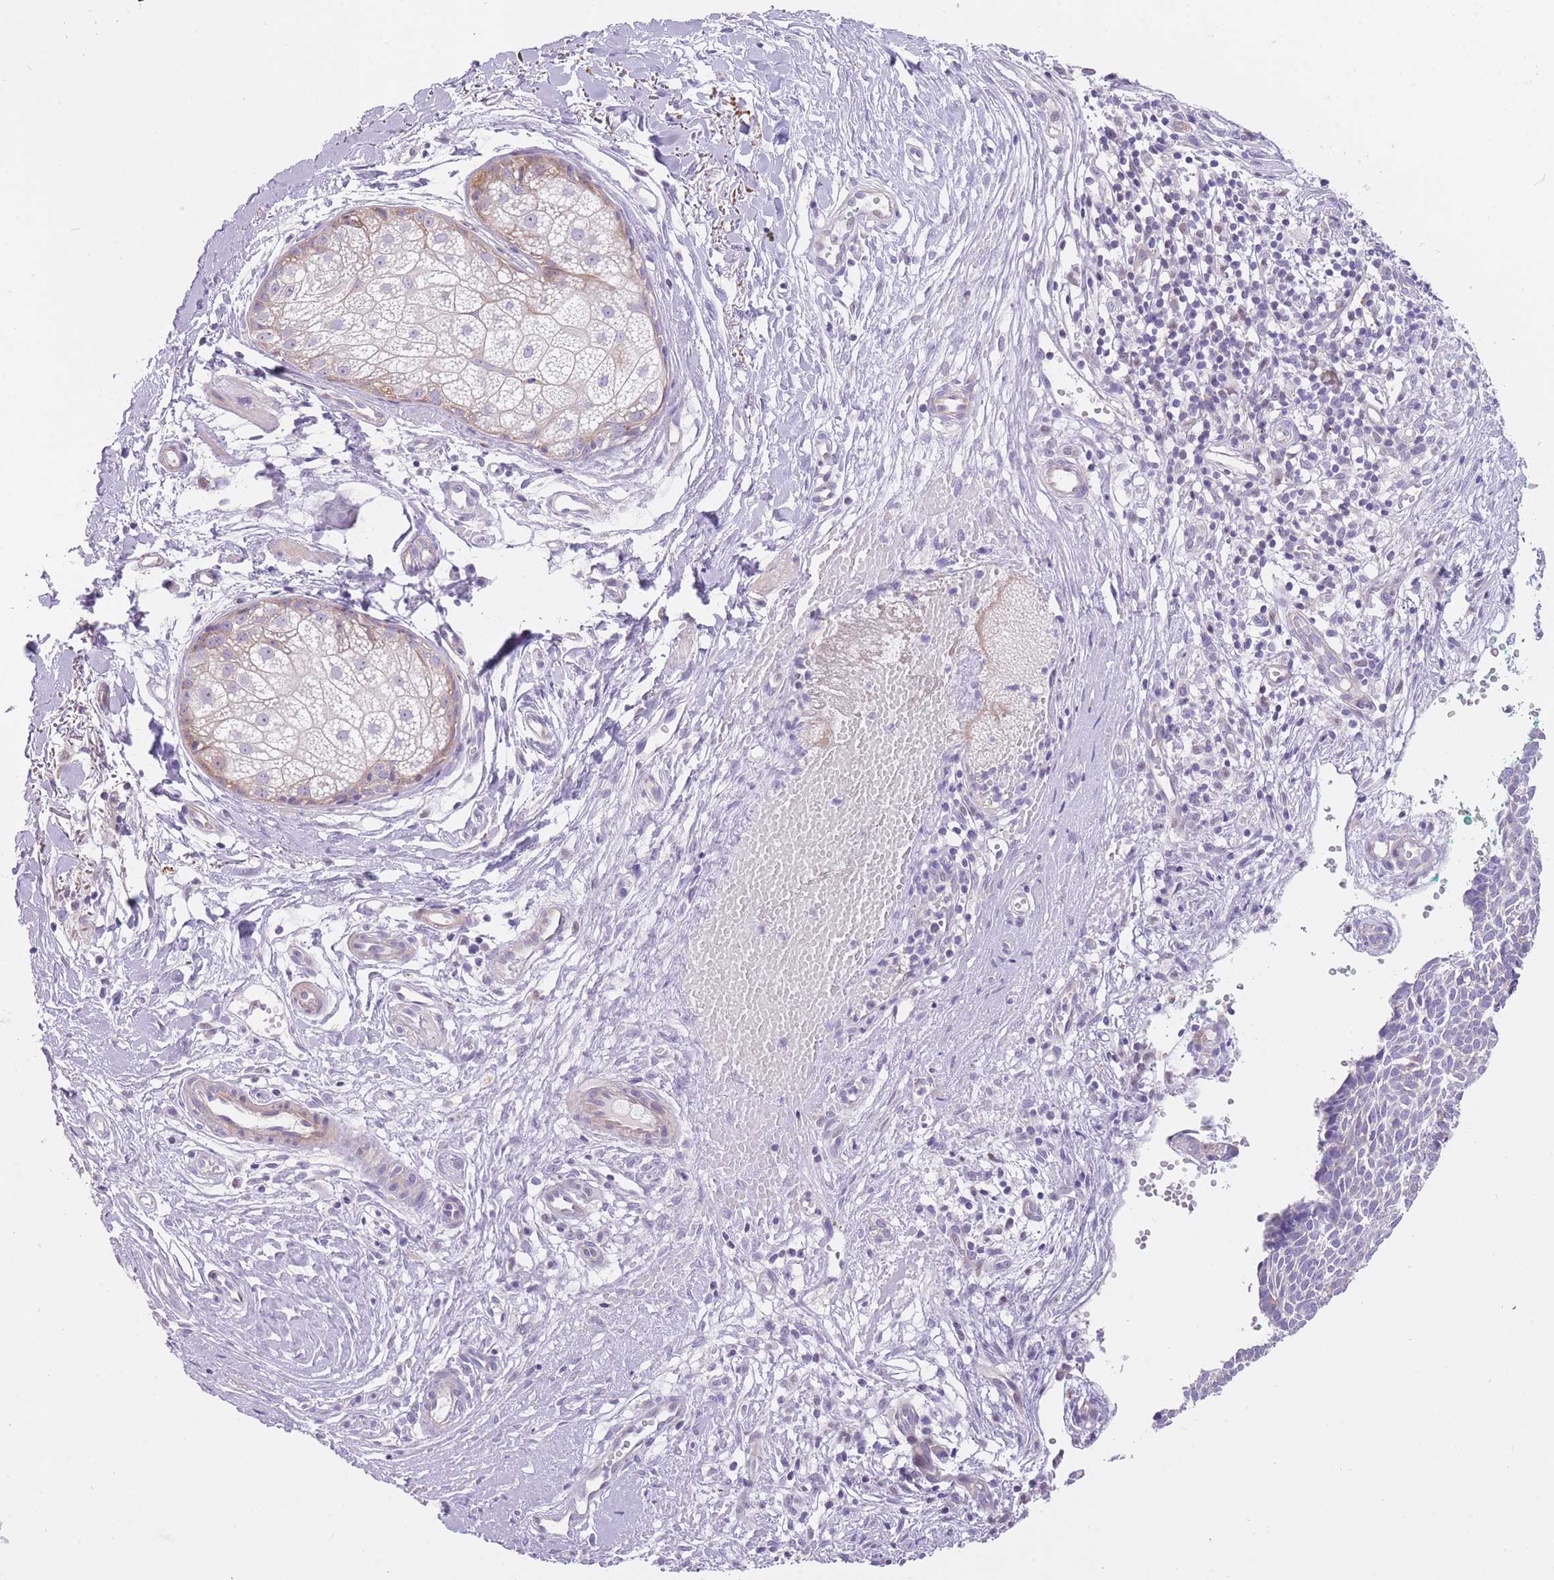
{"staining": {"intensity": "negative", "quantity": "none", "location": "none"}, "tissue": "skin cancer", "cell_type": "Tumor cells", "image_type": "cancer", "snomed": [{"axis": "morphology", "description": "Basal cell carcinoma"}, {"axis": "topography", "description": "Skin"}], "caption": "There is no significant staining in tumor cells of skin basal cell carcinoma. The staining was performed using DAB (3,3'-diaminobenzidine) to visualize the protein expression in brown, while the nuclei were stained in blue with hematoxylin (Magnification: 20x).", "gene": "IMPG1", "patient": {"sex": "male", "age": 61}}